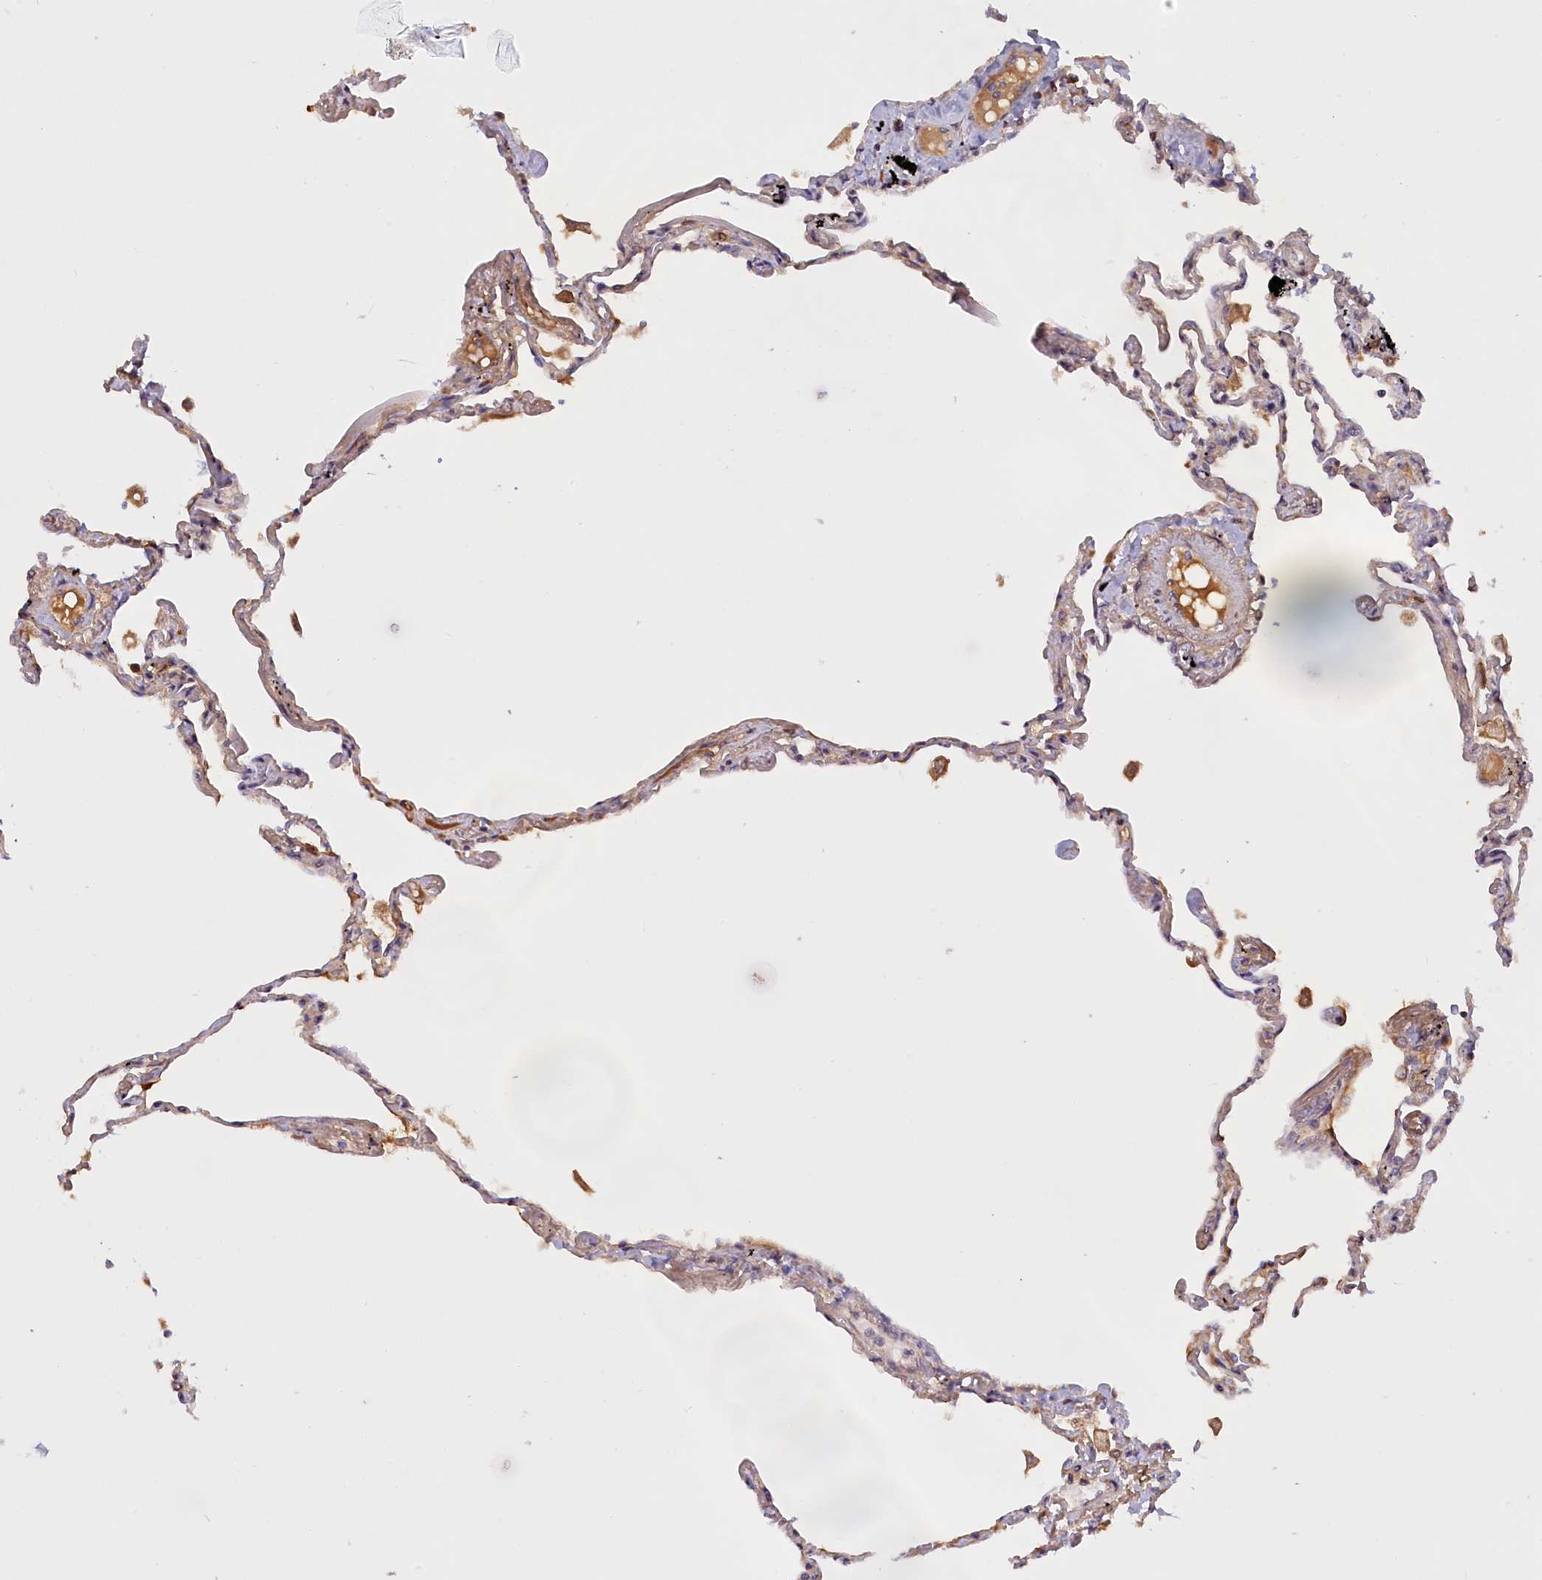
{"staining": {"intensity": "negative", "quantity": "none", "location": "none"}, "tissue": "lung", "cell_type": "Alveolar cells", "image_type": "normal", "snomed": [{"axis": "morphology", "description": "Normal tissue, NOS"}, {"axis": "topography", "description": "Lung"}], "caption": "An immunohistochemistry (IHC) micrograph of unremarkable lung is shown. There is no staining in alveolar cells of lung.", "gene": "RRAD", "patient": {"sex": "female", "age": 67}}